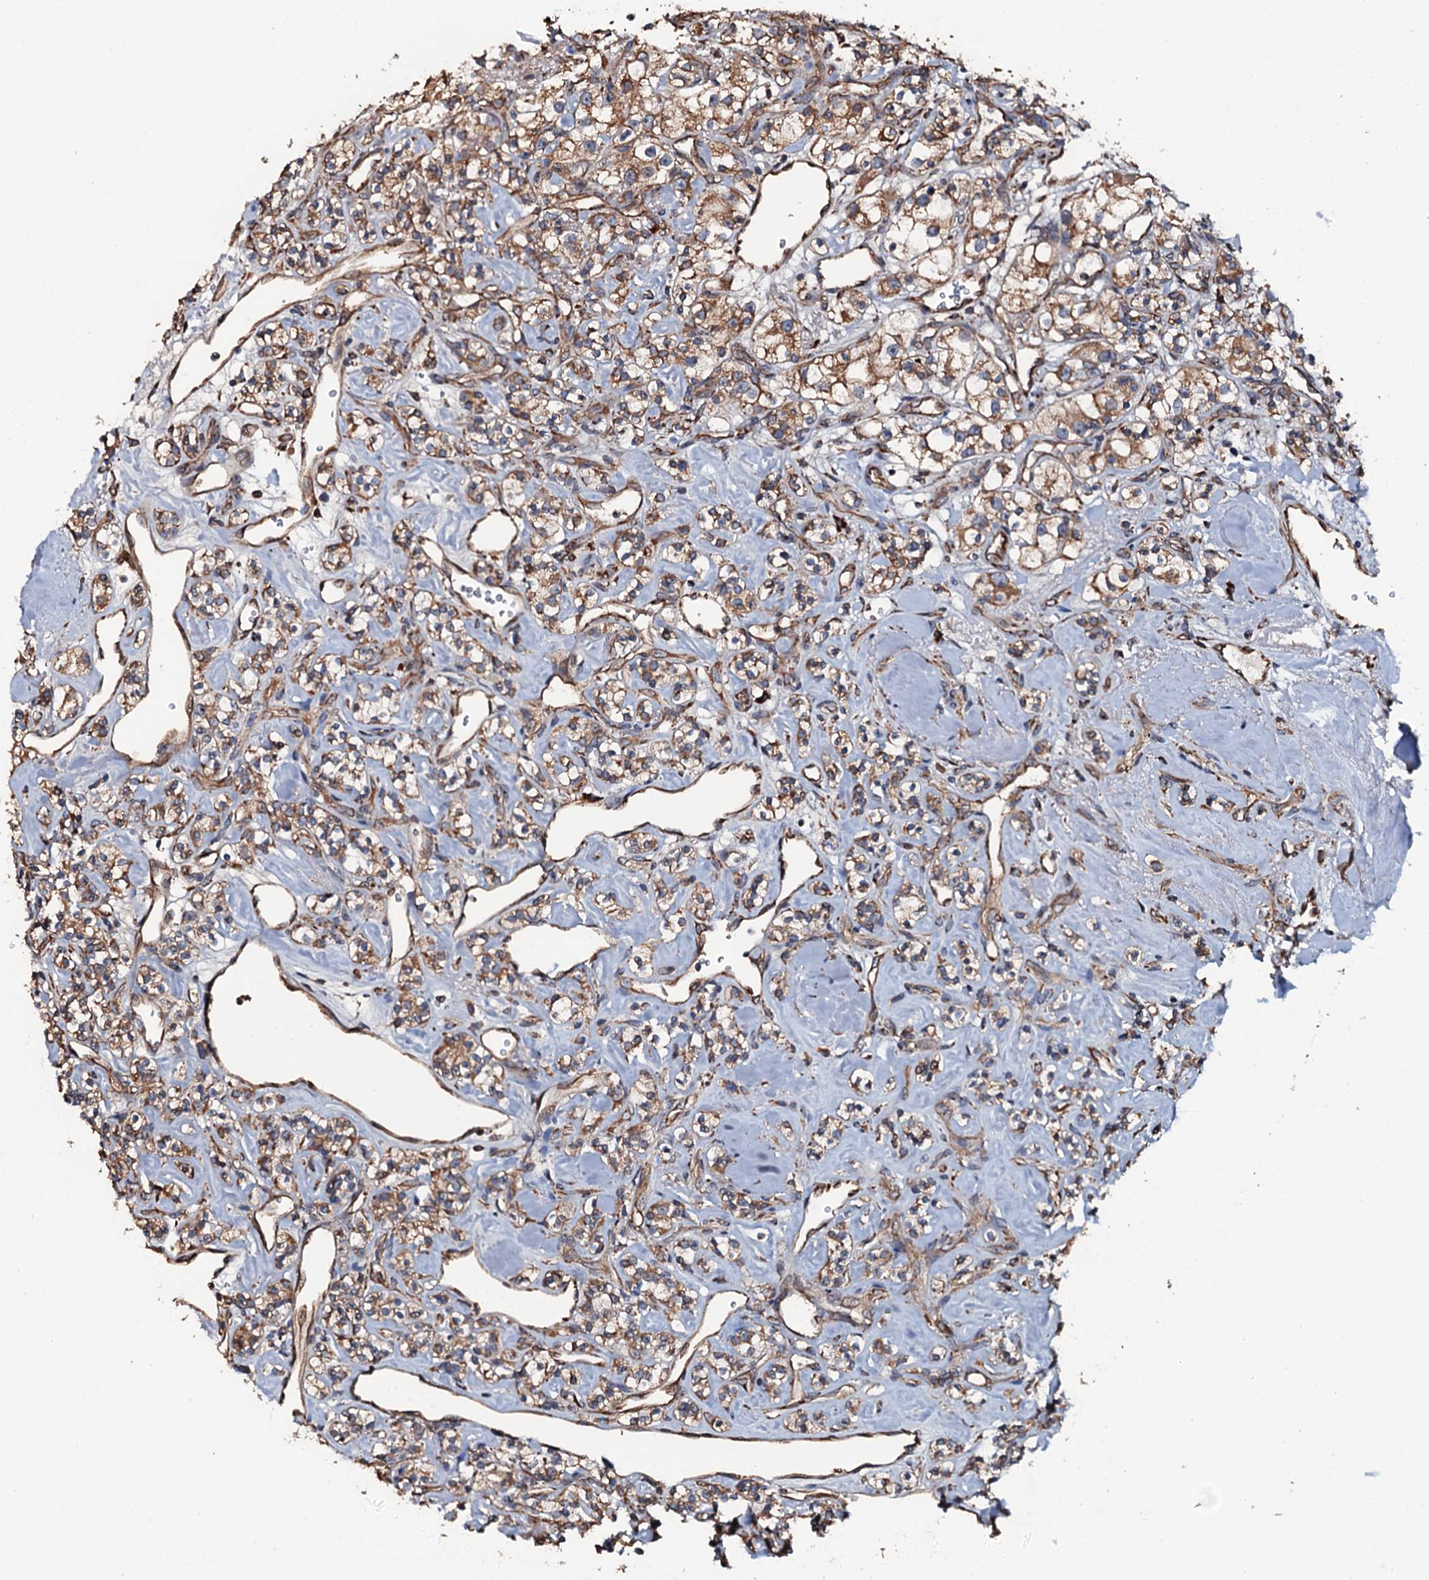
{"staining": {"intensity": "moderate", "quantity": ">75%", "location": "cytoplasmic/membranous"}, "tissue": "renal cancer", "cell_type": "Tumor cells", "image_type": "cancer", "snomed": [{"axis": "morphology", "description": "Adenocarcinoma, NOS"}, {"axis": "topography", "description": "Kidney"}], "caption": "Protein analysis of renal adenocarcinoma tissue reveals moderate cytoplasmic/membranous expression in approximately >75% of tumor cells.", "gene": "RAB12", "patient": {"sex": "male", "age": 77}}